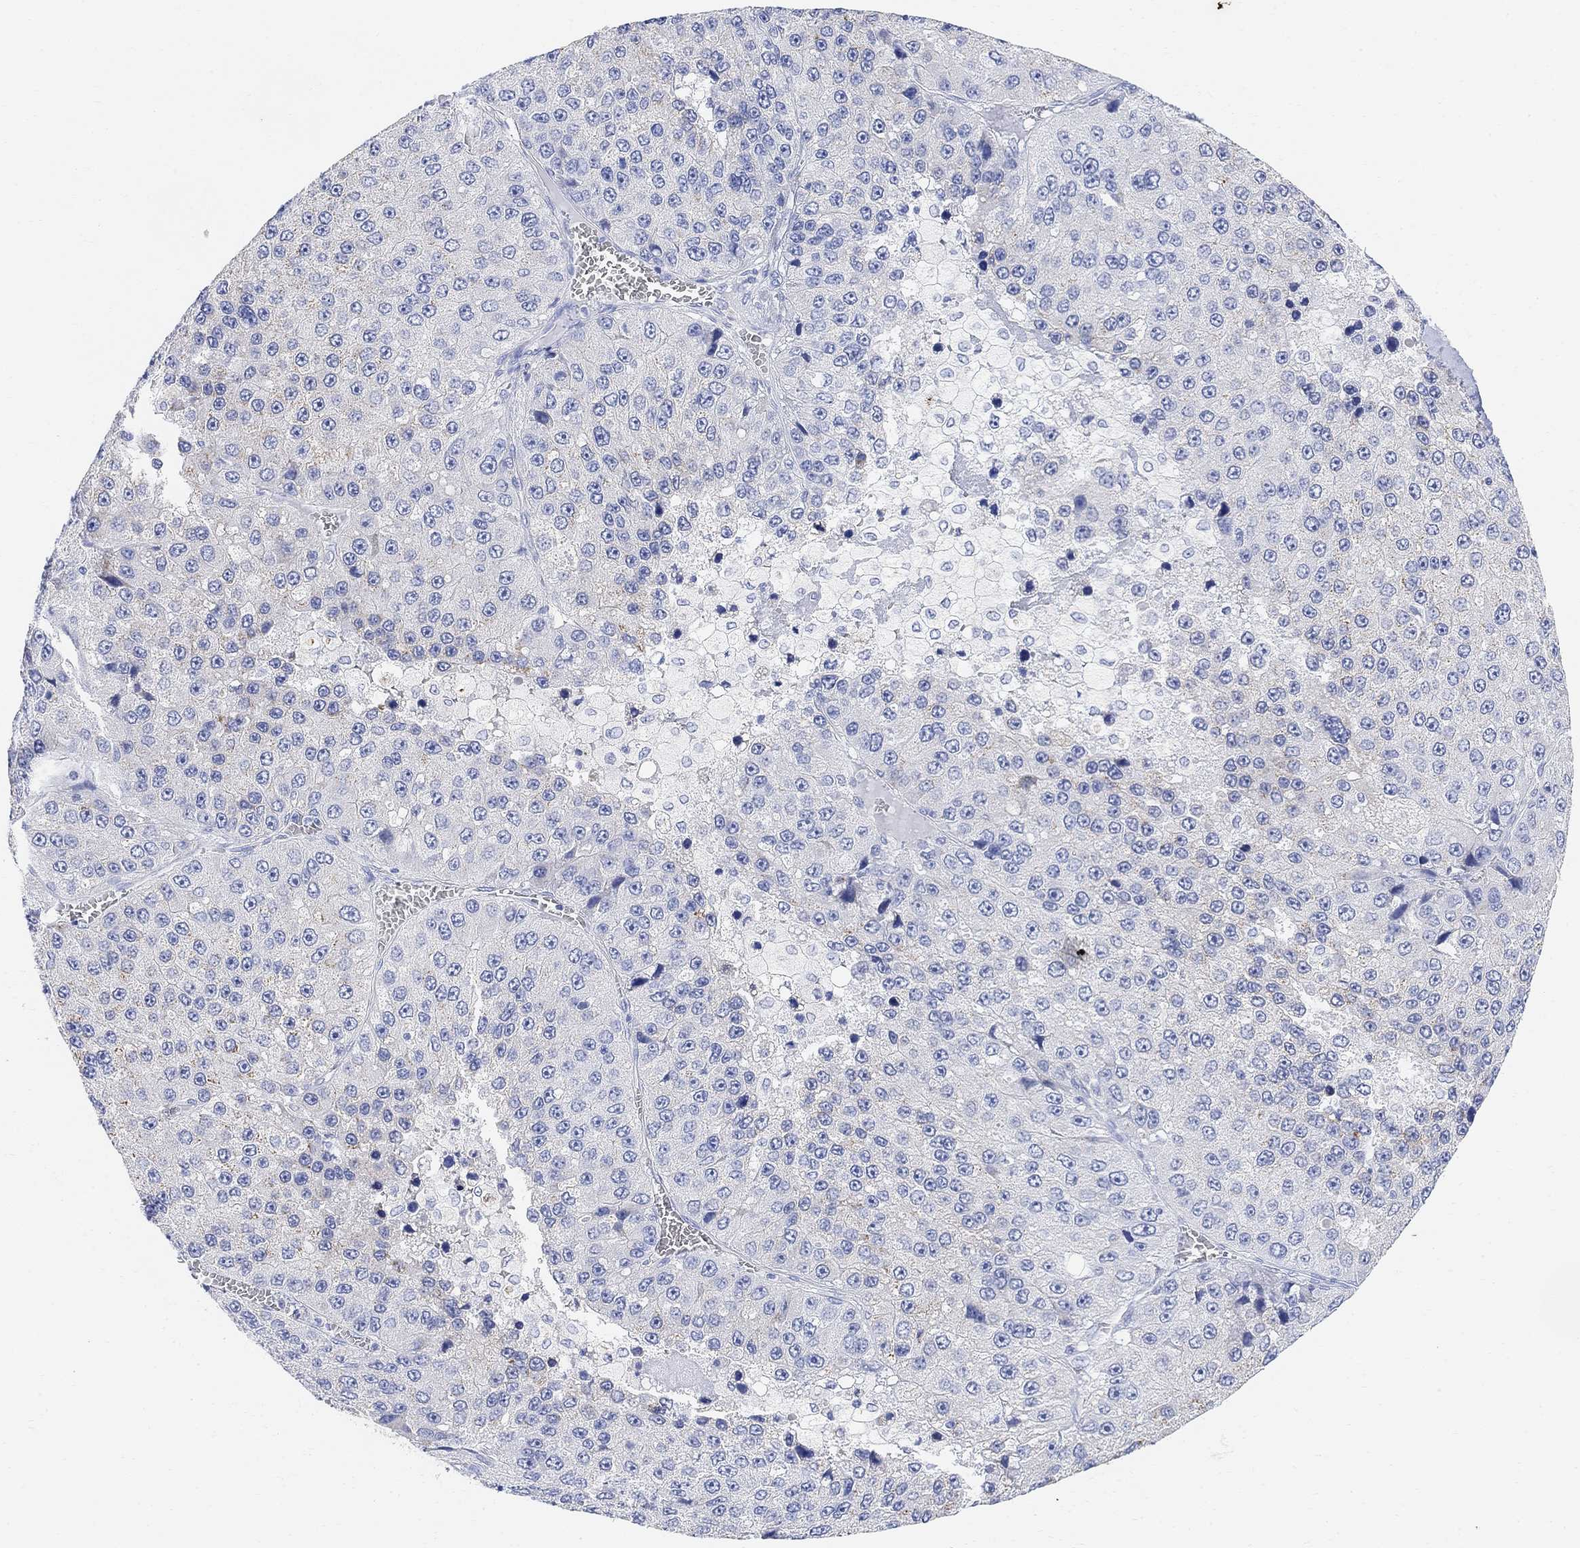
{"staining": {"intensity": "negative", "quantity": "none", "location": "none"}, "tissue": "liver cancer", "cell_type": "Tumor cells", "image_type": "cancer", "snomed": [{"axis": "morphology", "description": "Carcinoma, Hepatocellular, NOS"}, {"axis": "topography", "description": "Liver"}], "caption": "This is an immunohistochemistry histopathology image of human hepatocellular carcinoma (liver). There is no staining in tumor cells.", "gene": "RETNLB", "patient": {"sex": "female", "age": 73}}